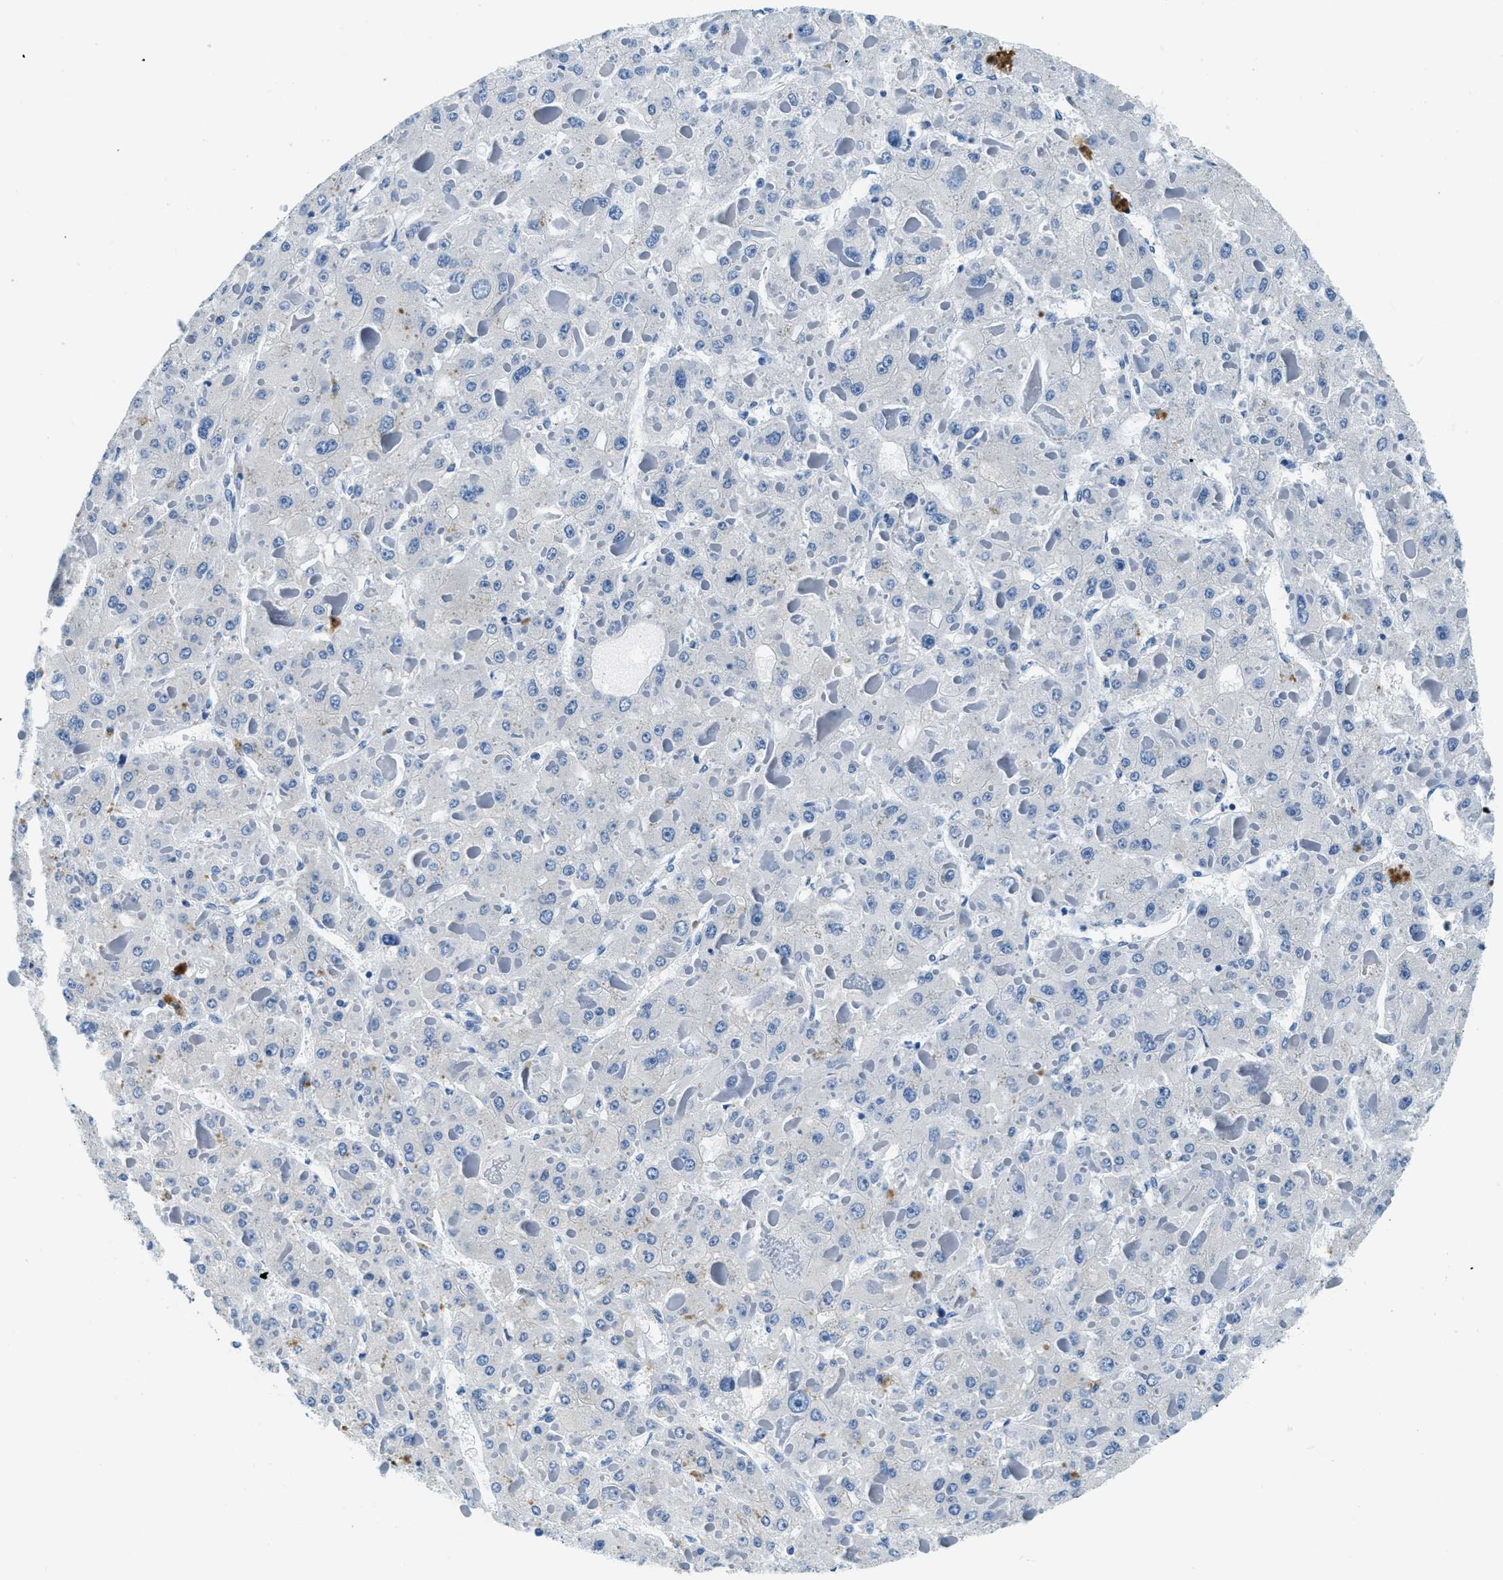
{"staining": {"intensity": "negative", "quantity": "none", "location": "none"}, "tissue": "liver cancer", "cell_type": "Tumor cells", "image_type": "cancer", "snomed": [{"axis": "morphology", "description": "Carcinoma, Hepatocellular, NOS"}, {"axis": "topography", "description": "Liver"}], "caption": "Human hepatocellular carcinoma (liver) stained for a protein using immunohistochemistry (IHC) displays no expression in tumor cells.", "gene": "UBAC2", "patient": {"sex": "female", "age": 73}}